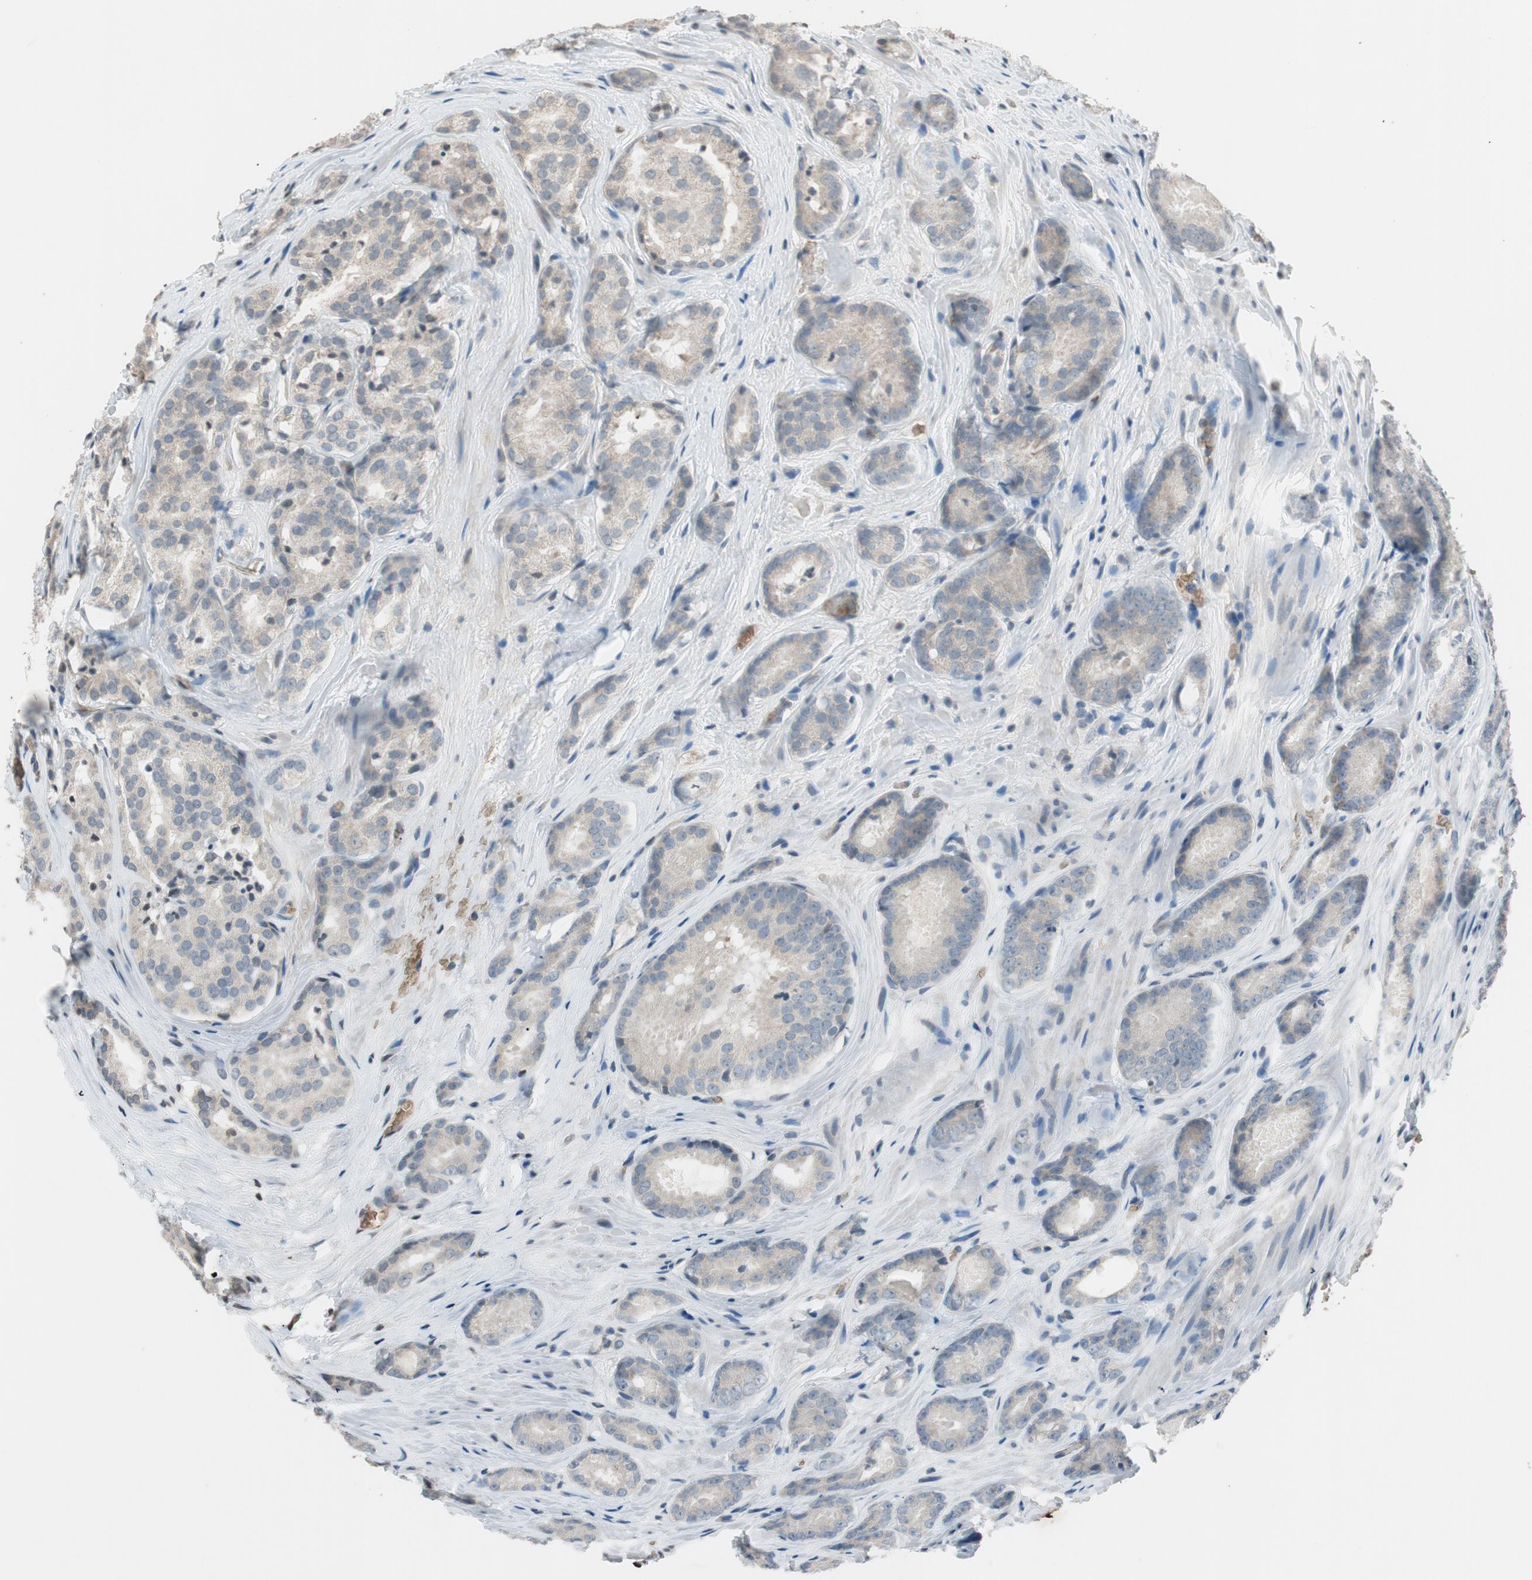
{"staining": {"intensity": "weak", "quantity": ">75%", "location": "cytoplasmic/membranous"}, "tissue": "prostate cancer", "cell_type": "Tumor cells", "image_type": "cancer", "snomed": [{"axis": "morphology", "description": "Adenocarcinoma, High grade"}, {"axis": "topography", "description": "Prostate"}], "caption": "Prostate high-grade adenocarcinoma stained with a brown dye exhibits weak cytoplasmic/membranous positive positivity in approximately >75% of tumor cells.", "gene": "GYPC", "patient": {"sex": "male", "age": 64}}